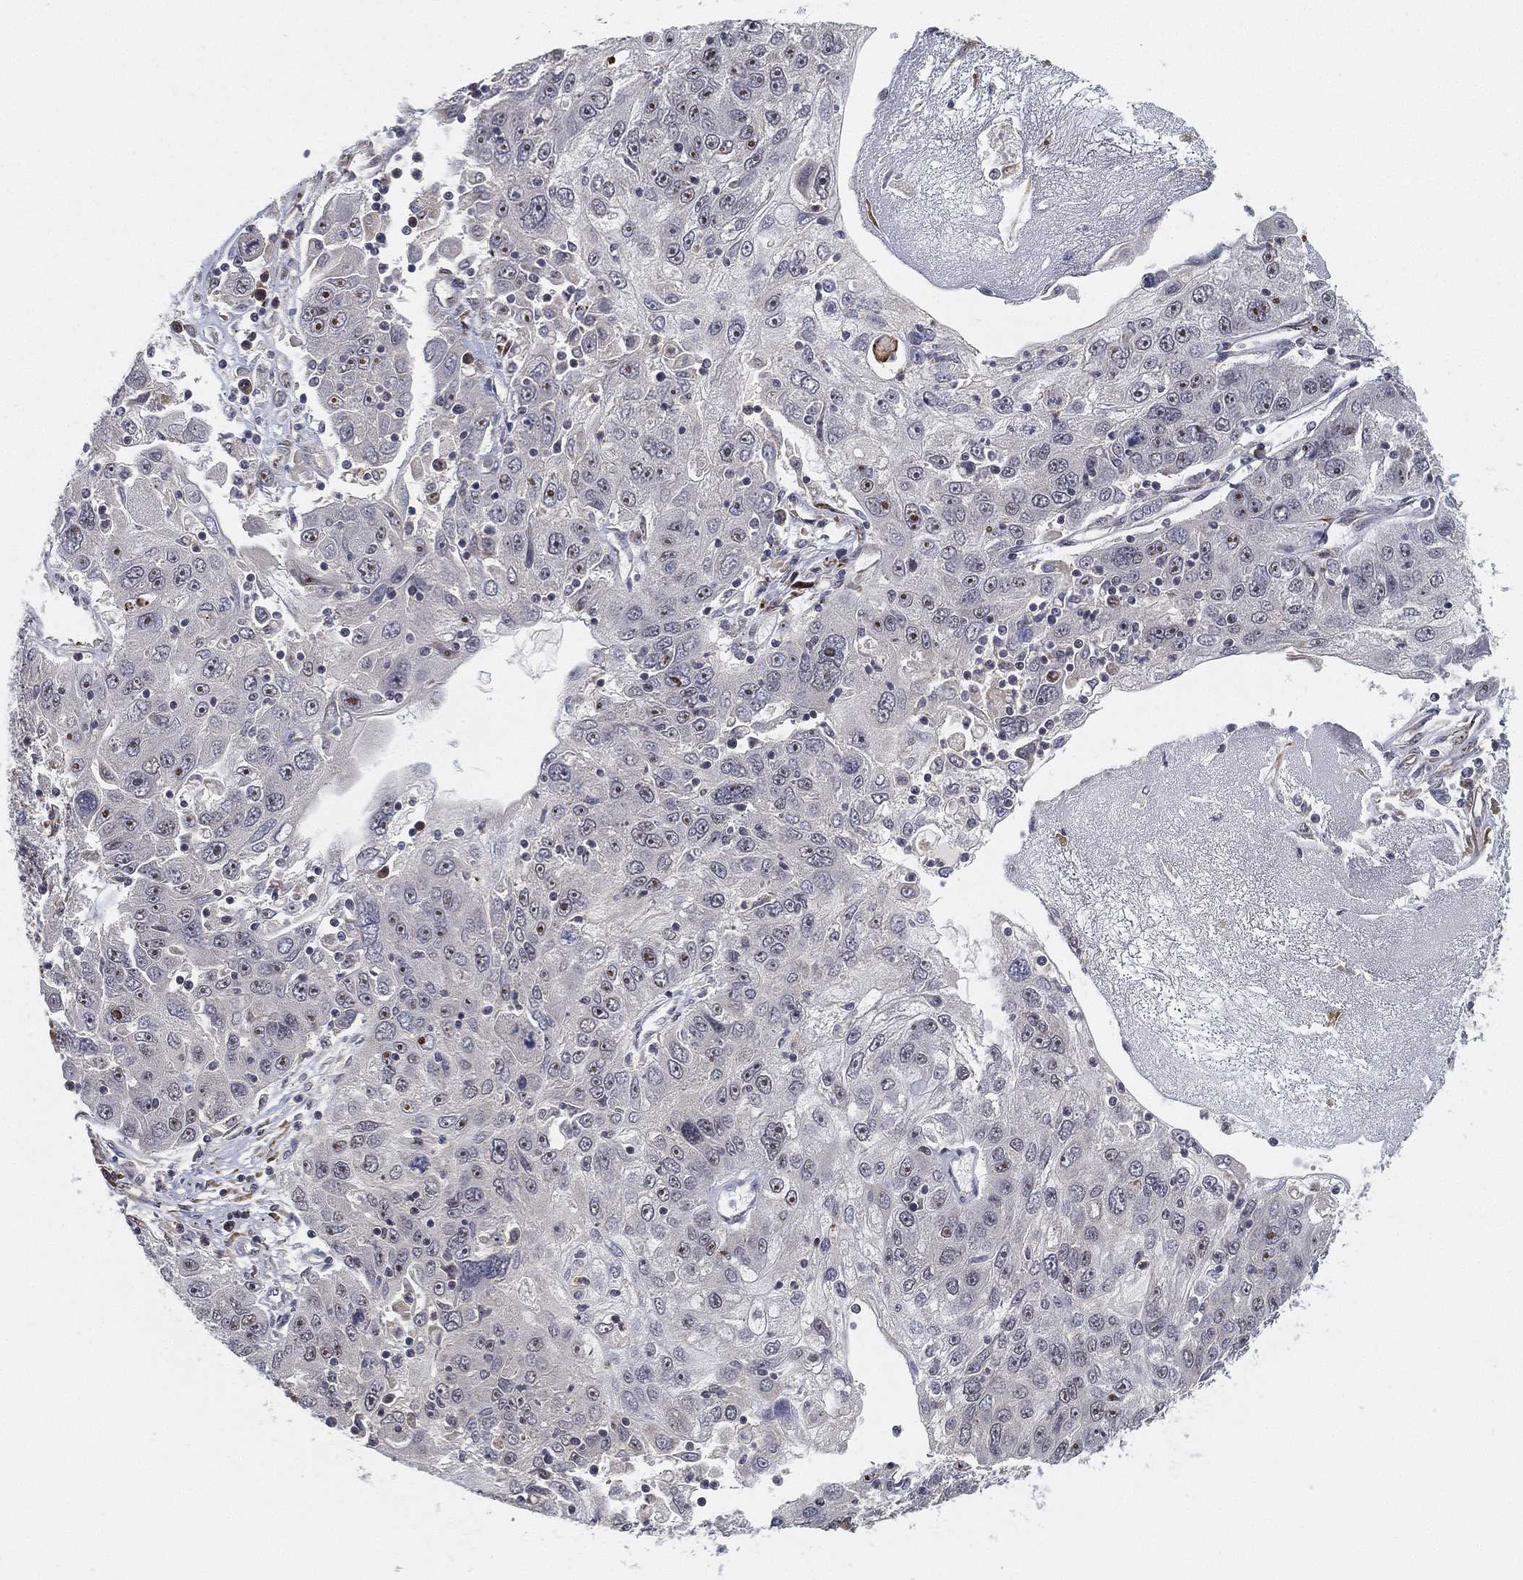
{"staining": {"intensity": "moderate", "quantity": "<25%", "location": "nuclear"}, "tissue": "stomach cancer", "cell_type": "Tumor cells", "image_type": "cancer", "snomed": [{"axis": "morphology", "description": "Adenocarcinoma, NOS"}, {"axis": "topography", "description": "Stomach"}], "caption": "Stomach cancer (adenocarcinoma) was stained to show a protein in brown. There is low levels of moderate nuclear staining in about <25% of tumor cells.", "gene": "PPP1R16B", "patient": {"sex": "male", "age": 56}}